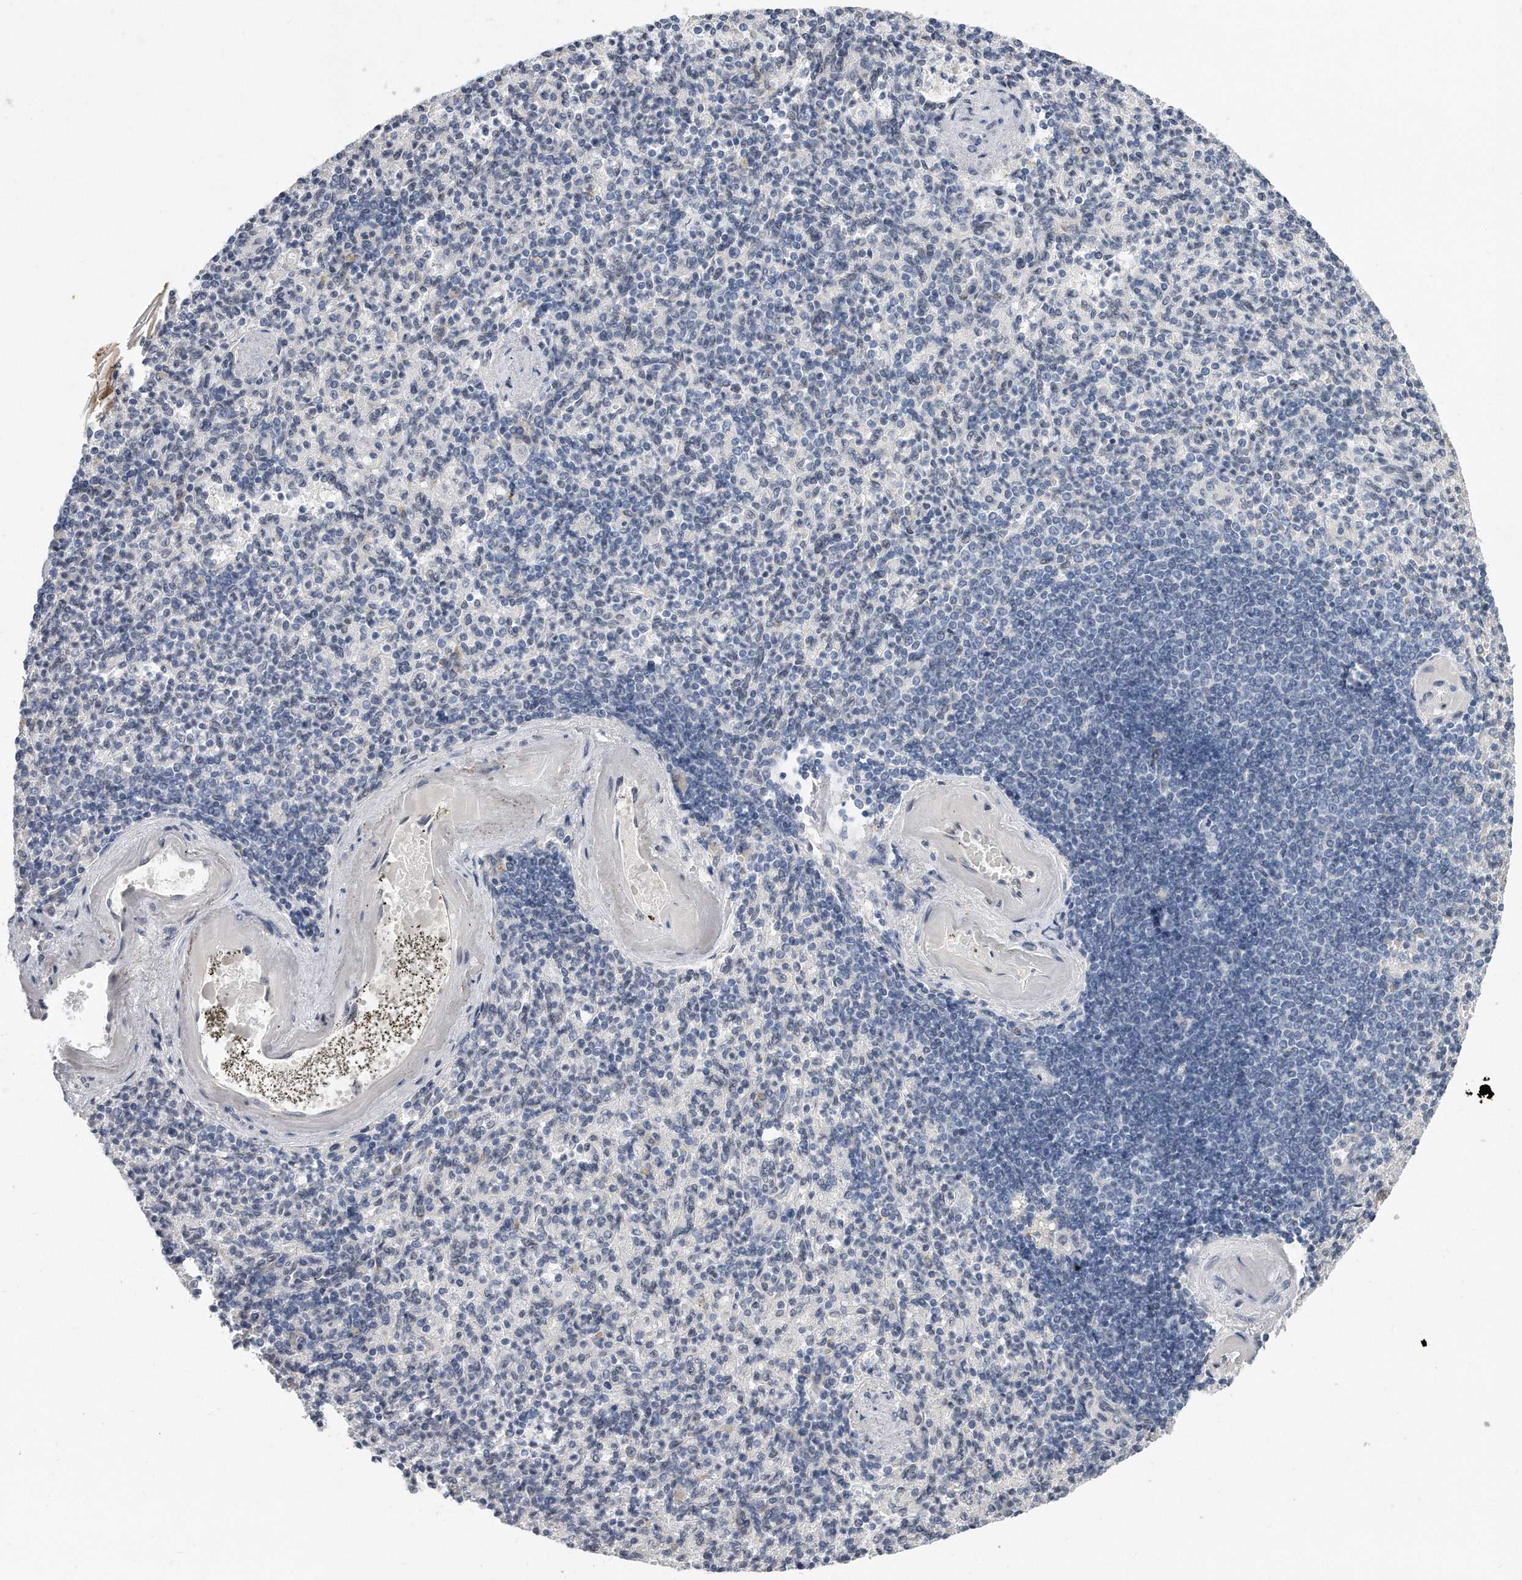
{"staining": {"intensity": "negative", "quantity": "none", "location": "none"}, "tissue": "spleen", "cell_type": "Cells in red pulp", "image_type": "normal", "snomed": [{"axis": "morphology", "description": "Normal tissue, NOS"}, {"axis": "topography", "description": "Spleen"}], "caption": "Protein analysis of normal spleen reveals no significant positivity in cells in red pulp. The staining is performed using DAB brown chromogen with nuclei counter-stained in using hematoxylin.", "gene": "CTBP2", "patient": {"sex": "female", "age": 74}}